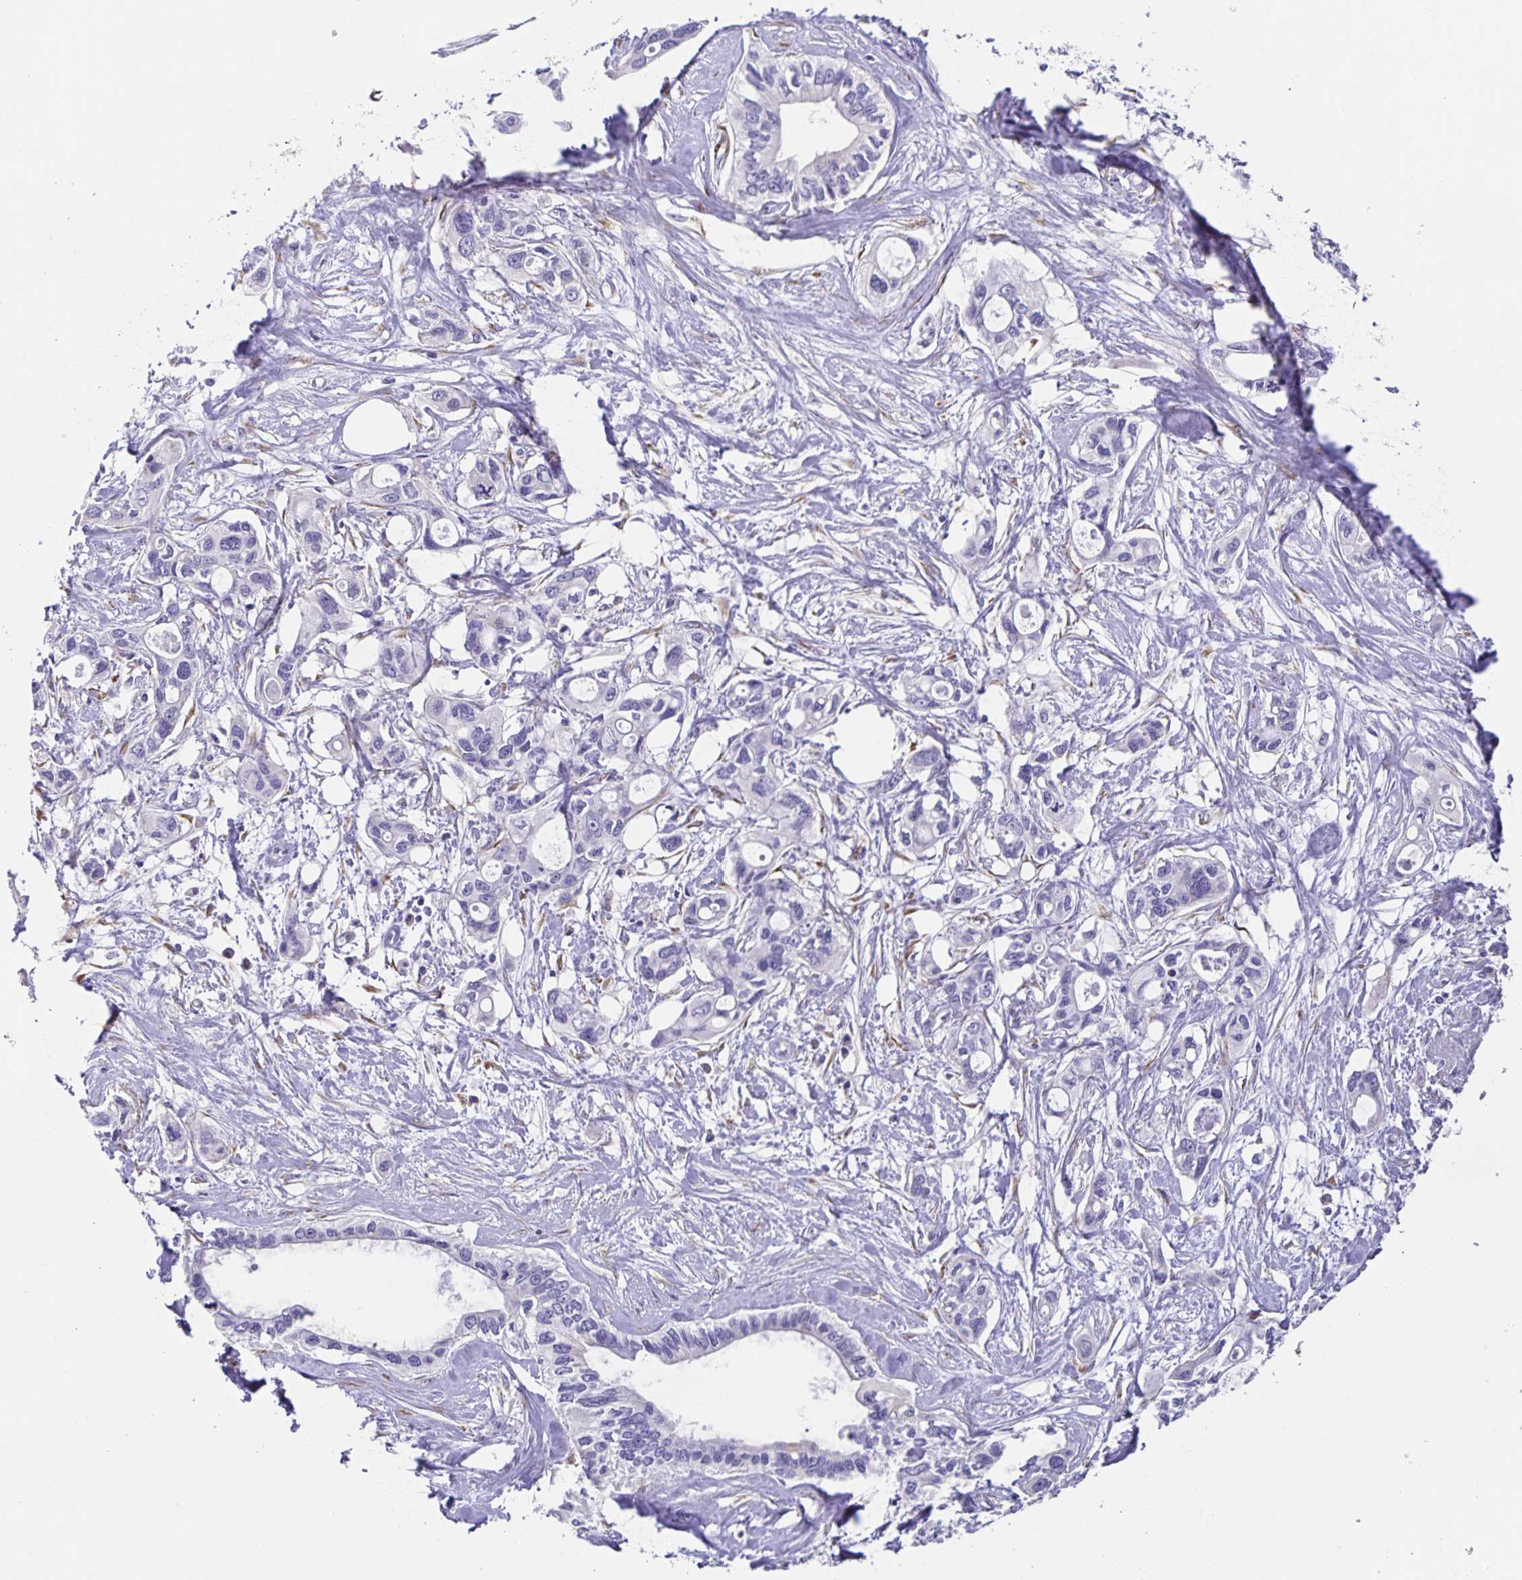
{"staining": {"intensity": "negative", "quantity": "none", "location": "none"}, "tissue": "pancreatic cancer", "cell_type": "Tumor cells", "image_type": "cancer", "snomed": [{"axis": "morphology", "description": "Adenocarcinoma, NOS"}, {"axis": "topography", "description": "Pancreas"}], "caption": "This is an immunohistochemistry (IHC) image of pancreatic cancer. There is no staining in tumor cells.", "gene": "PRR36", "patient": {"sex": "male", "age": 60}}